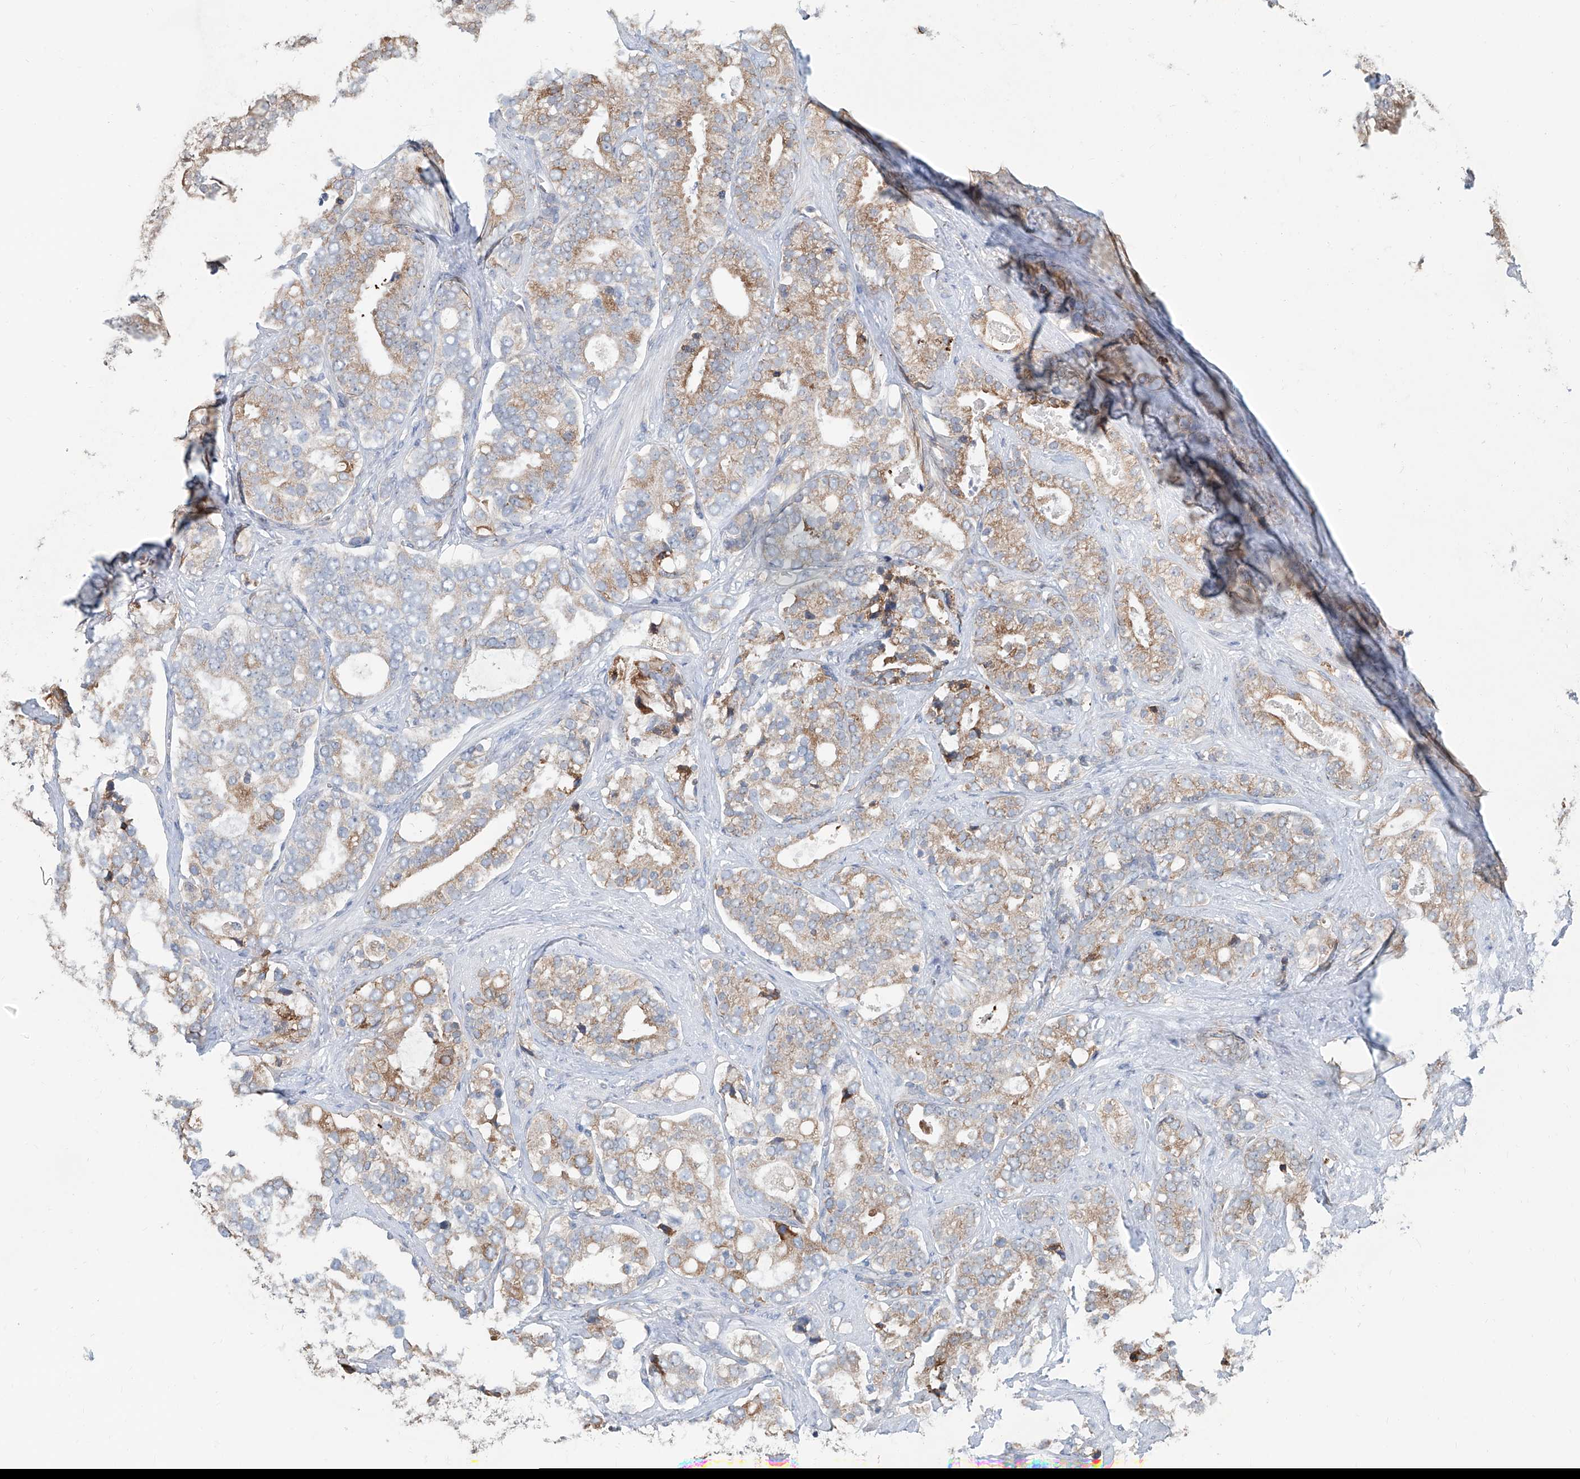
{"staining": {"intensity": "moderate", "quantity": "25%-75%", "location": "cytoplasmic/membranous"}, "tissue": "prostate cancer", "cell_type": "Tumor cells", "image_type": "cancer", "snomed": [{"axis": "morphology", "description": "Adenocarcinoma, High grade"}, {"axis": "topography", "description": "Prostate and seminal vesicle, NOS"}], "caption": "IHC image of neoplastic tissue: human high-grade adenocarcinoma (prostate) stained using immunohistochemistry (IHC) displays medium levels of moderate protein expression localized specifically in the cytoplasmic/membranous of tumor cells, appearing as a cytoplasmic/membranous brown color.", "gene": "KCNK10", "patient": {"sex": "male", "age": 67}}